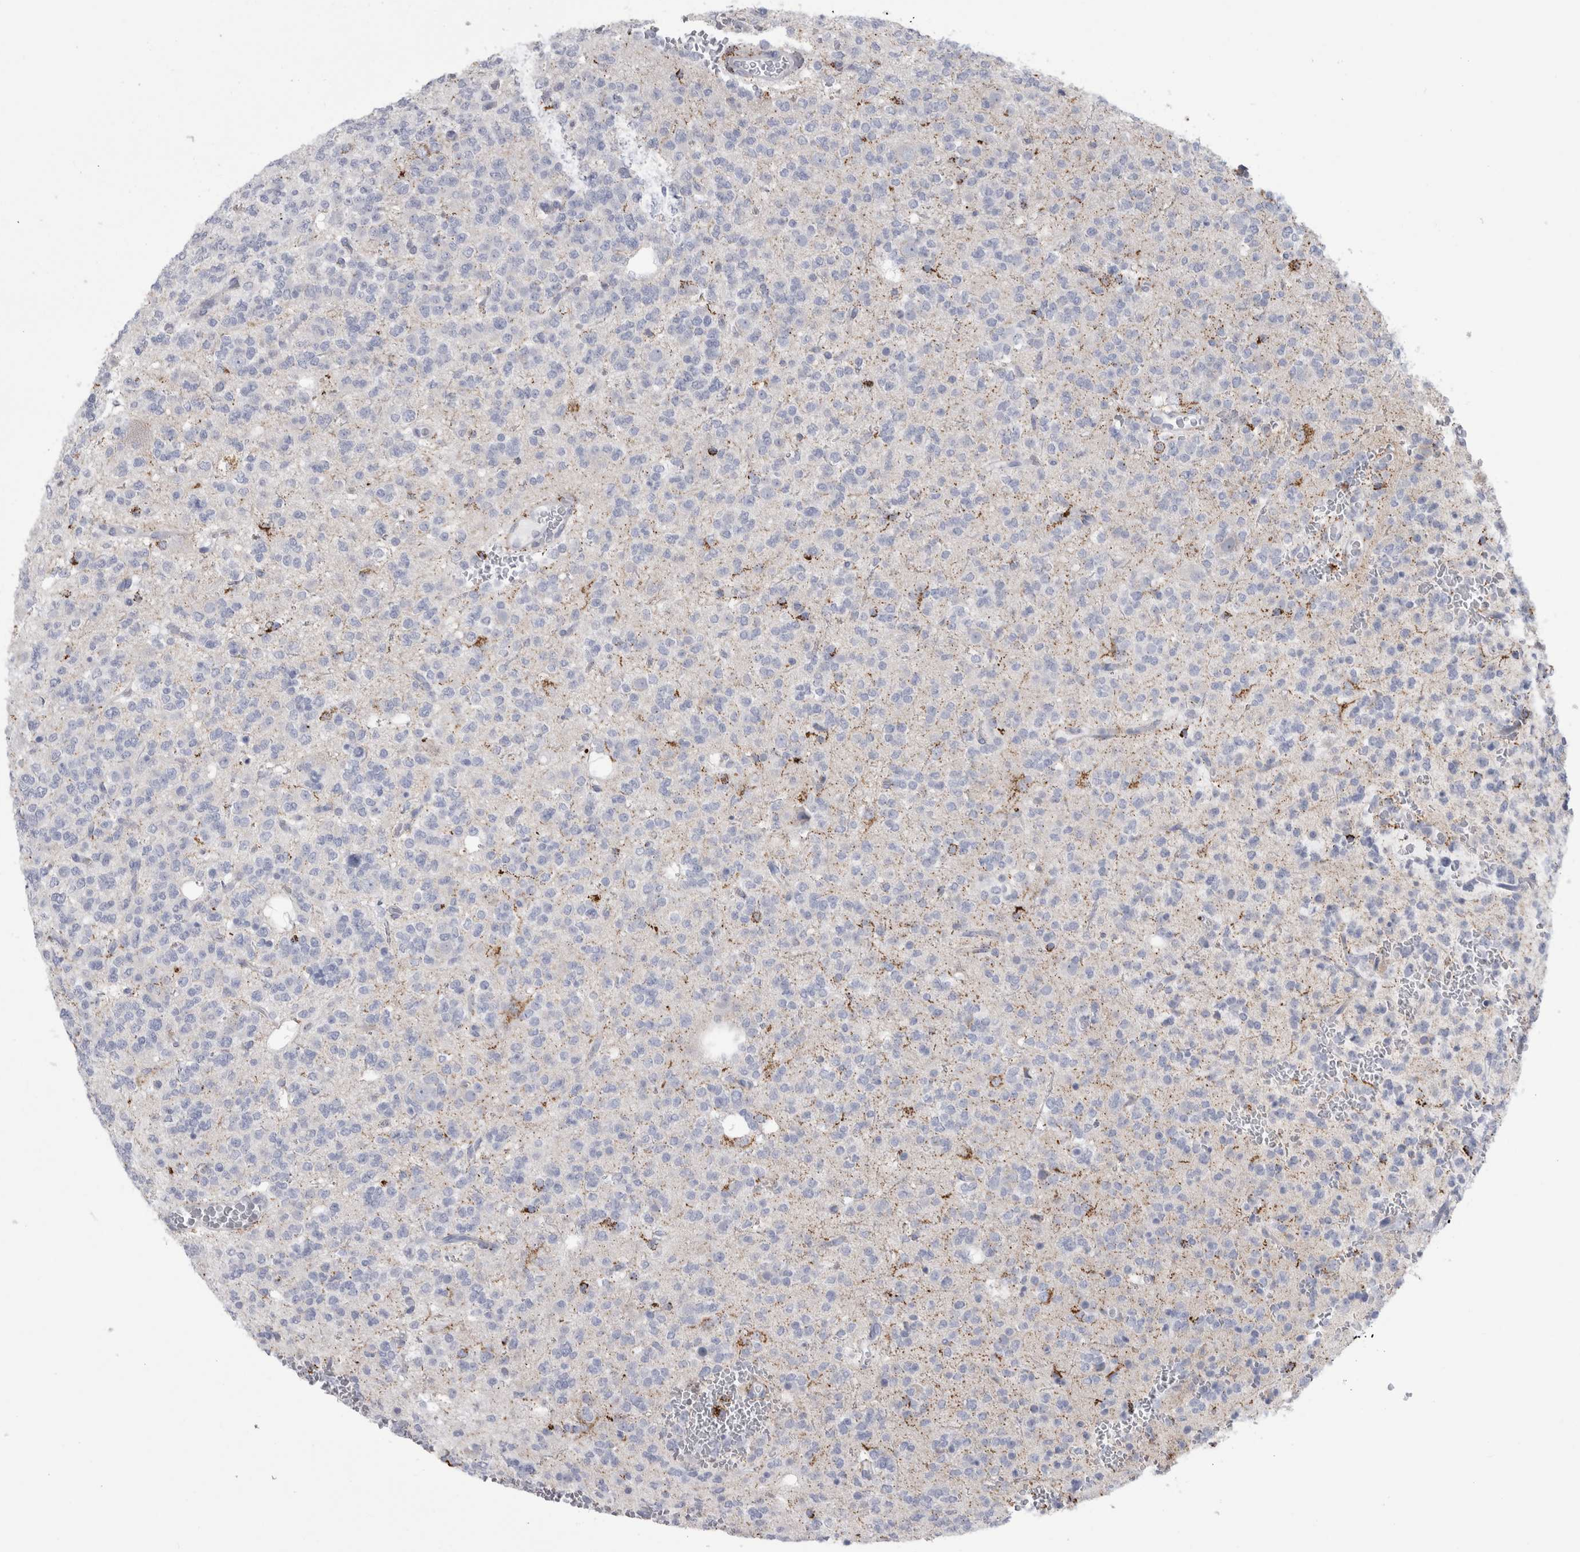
{"staining": {"intensity": "weak", "quantity": "<25%", "location": "cytoplasmic/membranous"}, "tissue": "glioma", "cell_type": "Tumor cells", "image_type": "cancer", "snomed": [{"axis": "morphology", "description": "Glioma, malignant, Low grade"}, {"axis": "topography", "description": "Brain"}], "caption": "Glioma was stained to show a protein in brown. There is no significant staining in tumor cells. The staining is performed using DAB (3,3'-diaminobenzidine) brown chromogen with nuclei counter-stained in using hematoxylin.", "gene": "GATM", "patient": {"sex": "male", "age": 38}}